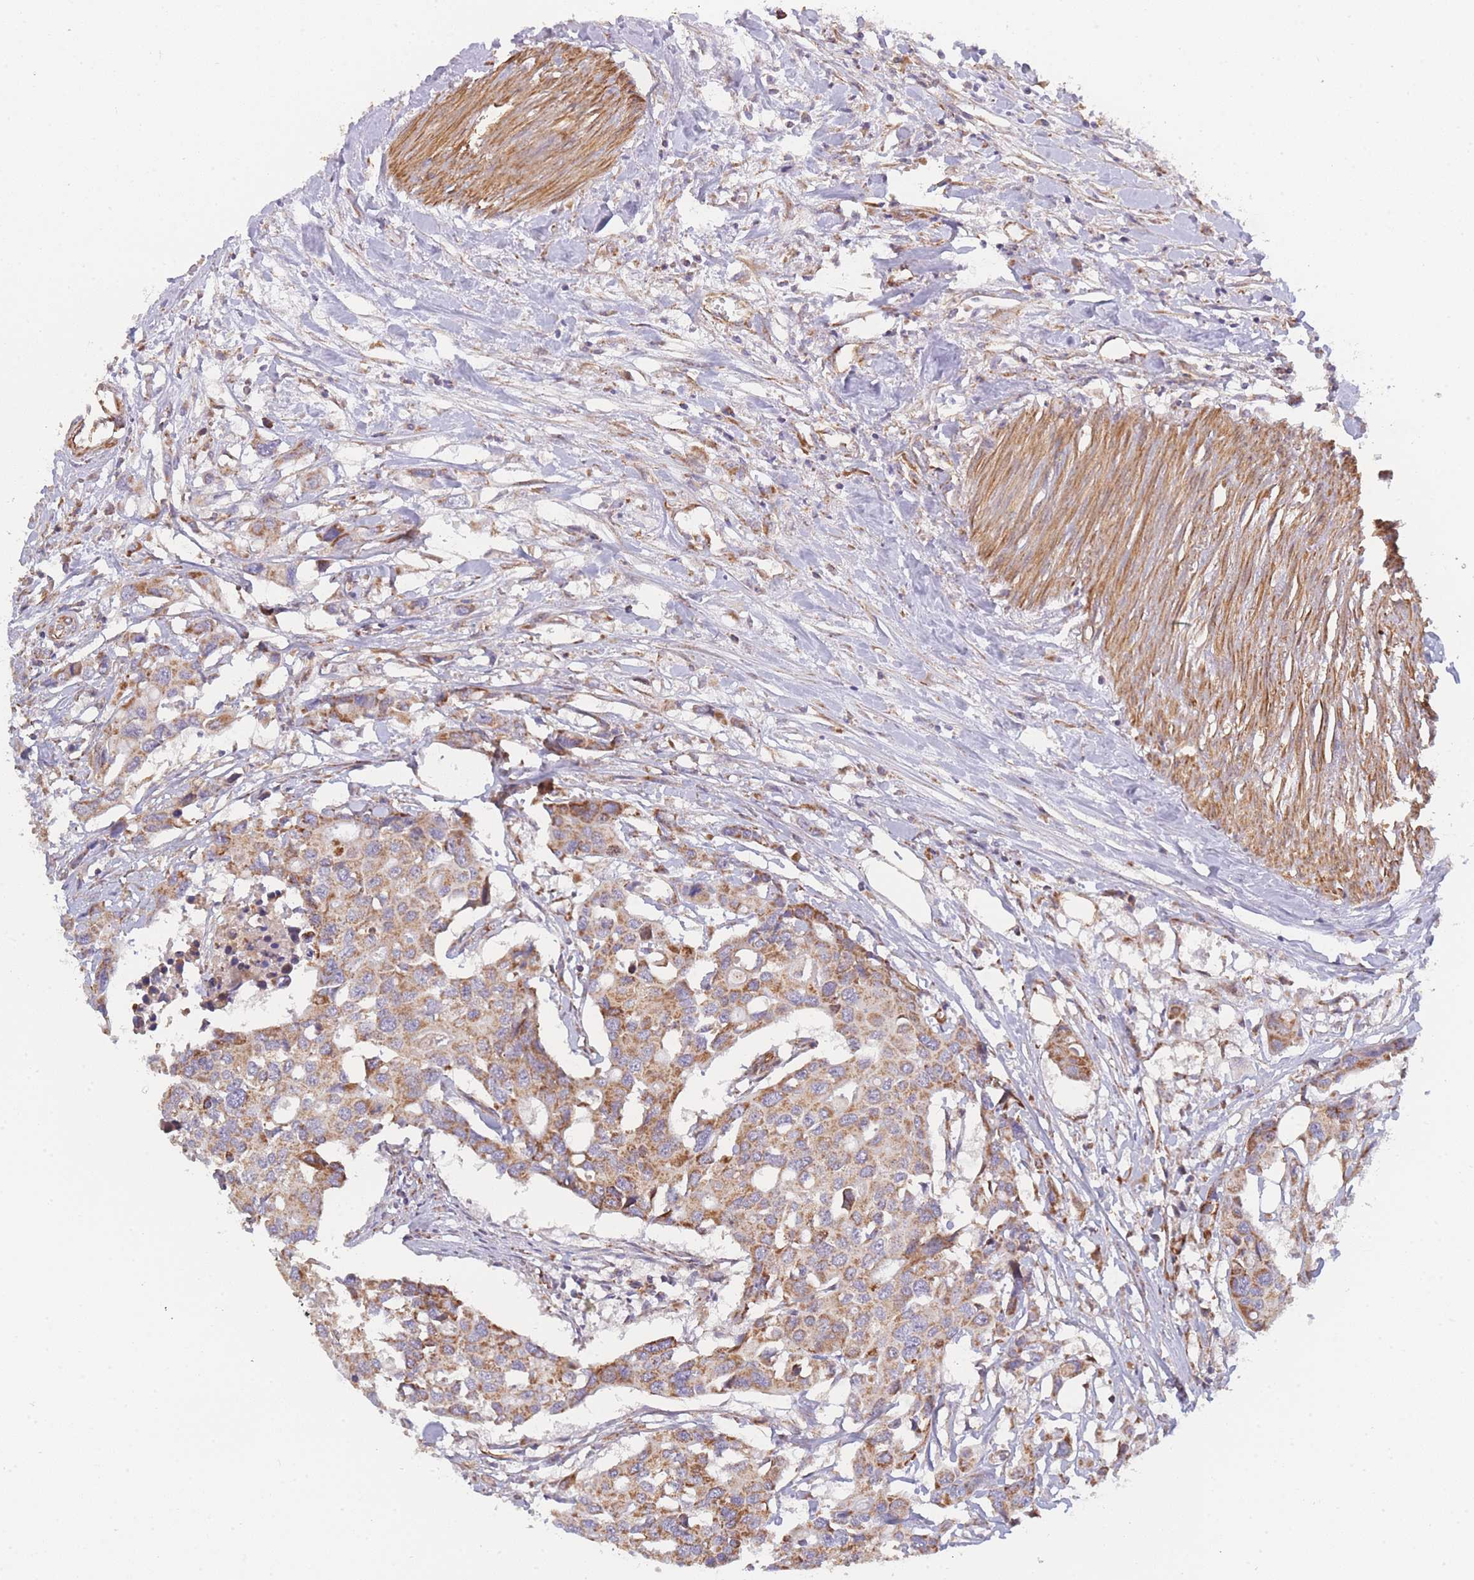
{"staining": {"intensity": "moderate", "quantity": ">75%", "location": "cytoplasmic/membranous"}, "tissue": "colorectal cancer", "cell_type": "Tumor cells", "image_type": "cancer", "snomed": [{"axis": "morphology", "description": "Adenocarcinoma, NOS"}, {"axis": "topography", "description": "Colon"}], "caption": "Adenocarcinoma (colorectal) stained with a brown dye shows moderate cytoplasmic/membranous positive positivity in approximately >75% of tumor cells.", "gene": "MTRES1", "patient": {"sex": "male", "age": 77}}